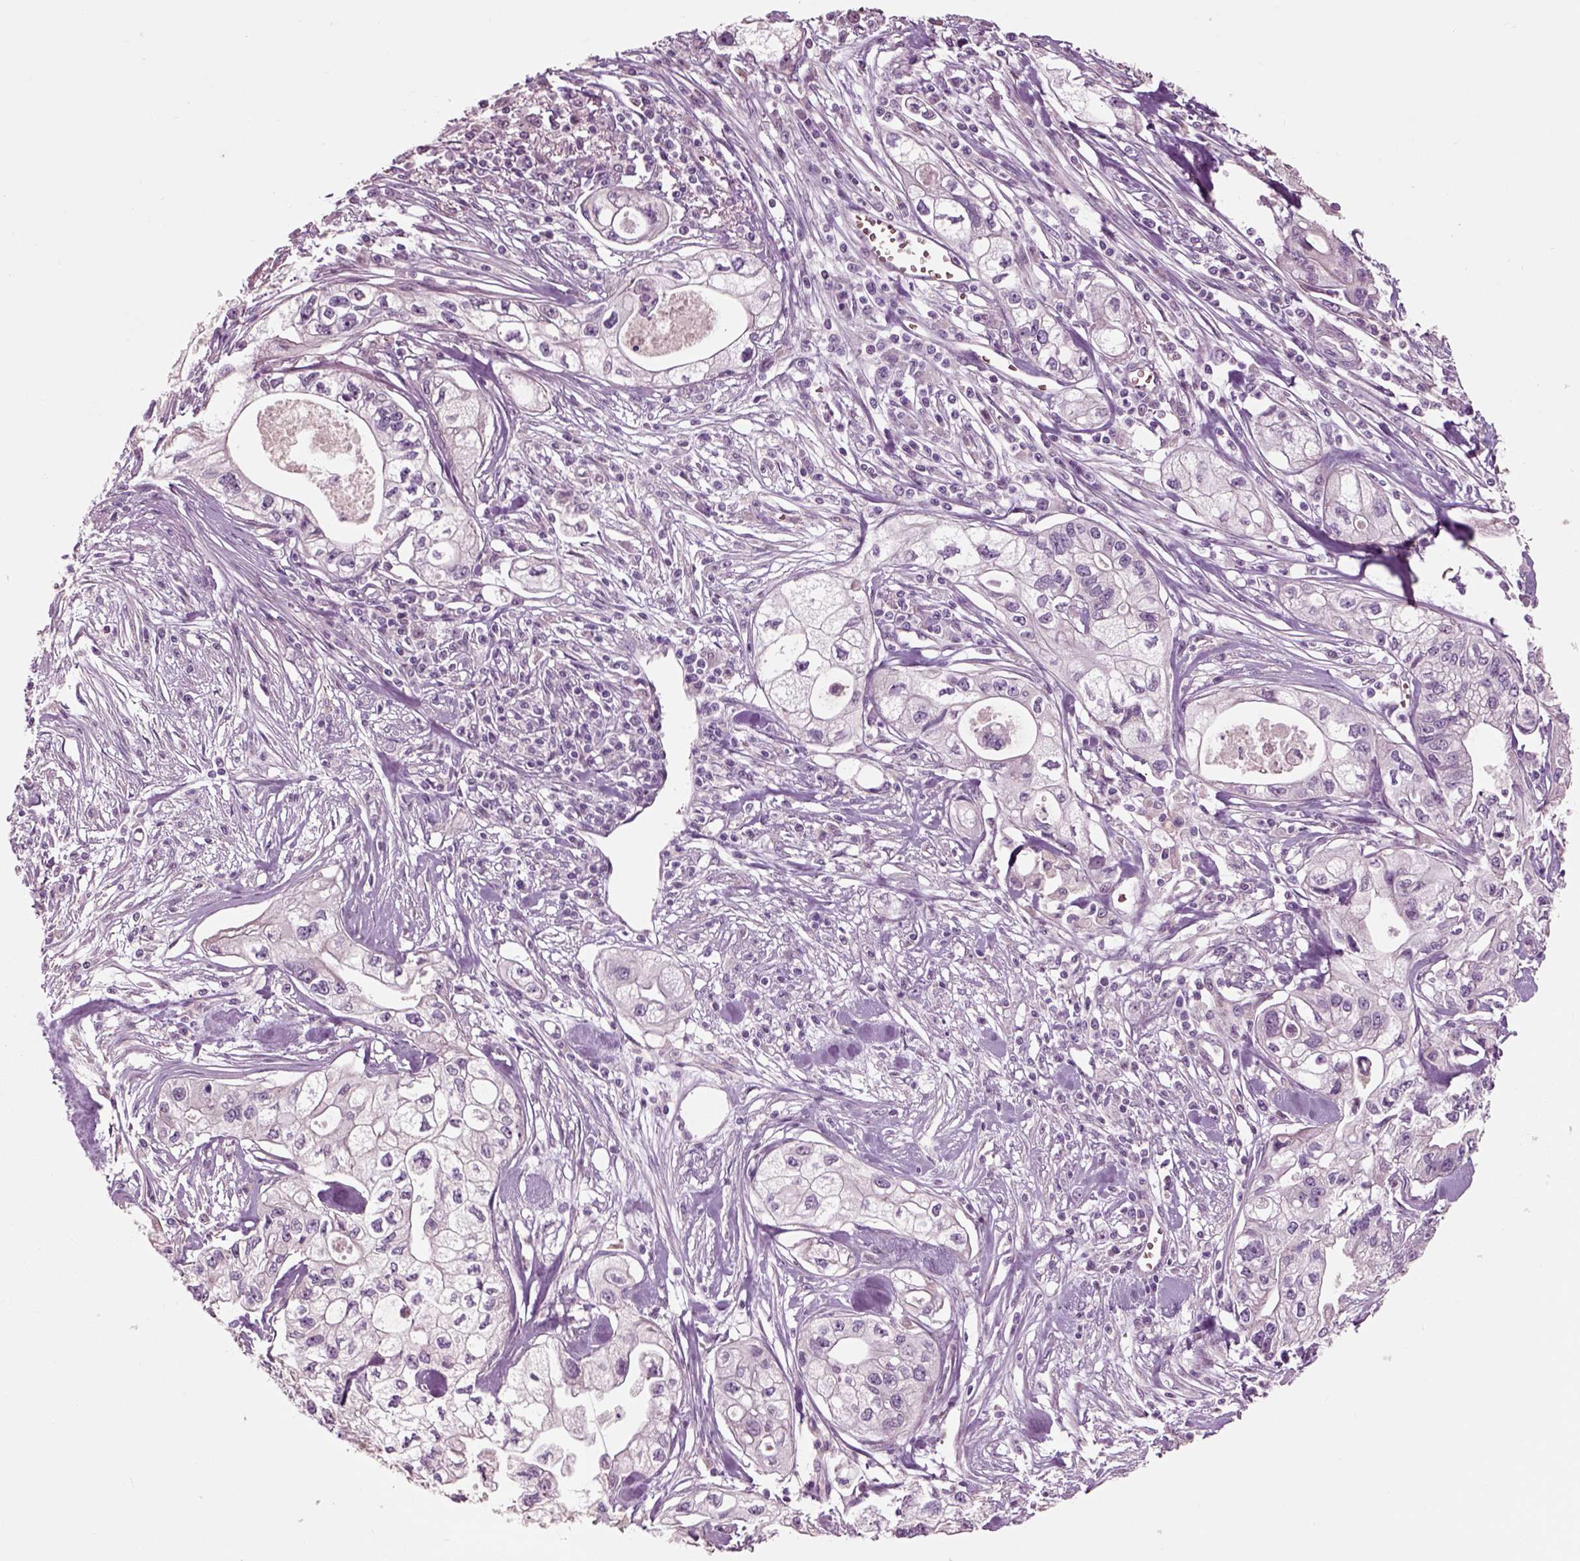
{"staining": {"intensity": "negative", "quantity": "none", "location": "none"}, "tissue": "pancreatic cancer", "cell_type": "Tumor cells", "image_type": "cancer", "snomed": [{"axis": "morphology", "description": "Adenocarcinoma, NOS"}, {"axis": "topography", "description": "Pancreas"}], "caption": "High magnification brightfield microscopy of pancreatic adenocarcinoma stained with DAB (brown) and counterstained with hematoxylin (blue): tumor cells show no significant positivity.", "gene": "CHGB", "patient": {"sex": "male", "age": 70}}